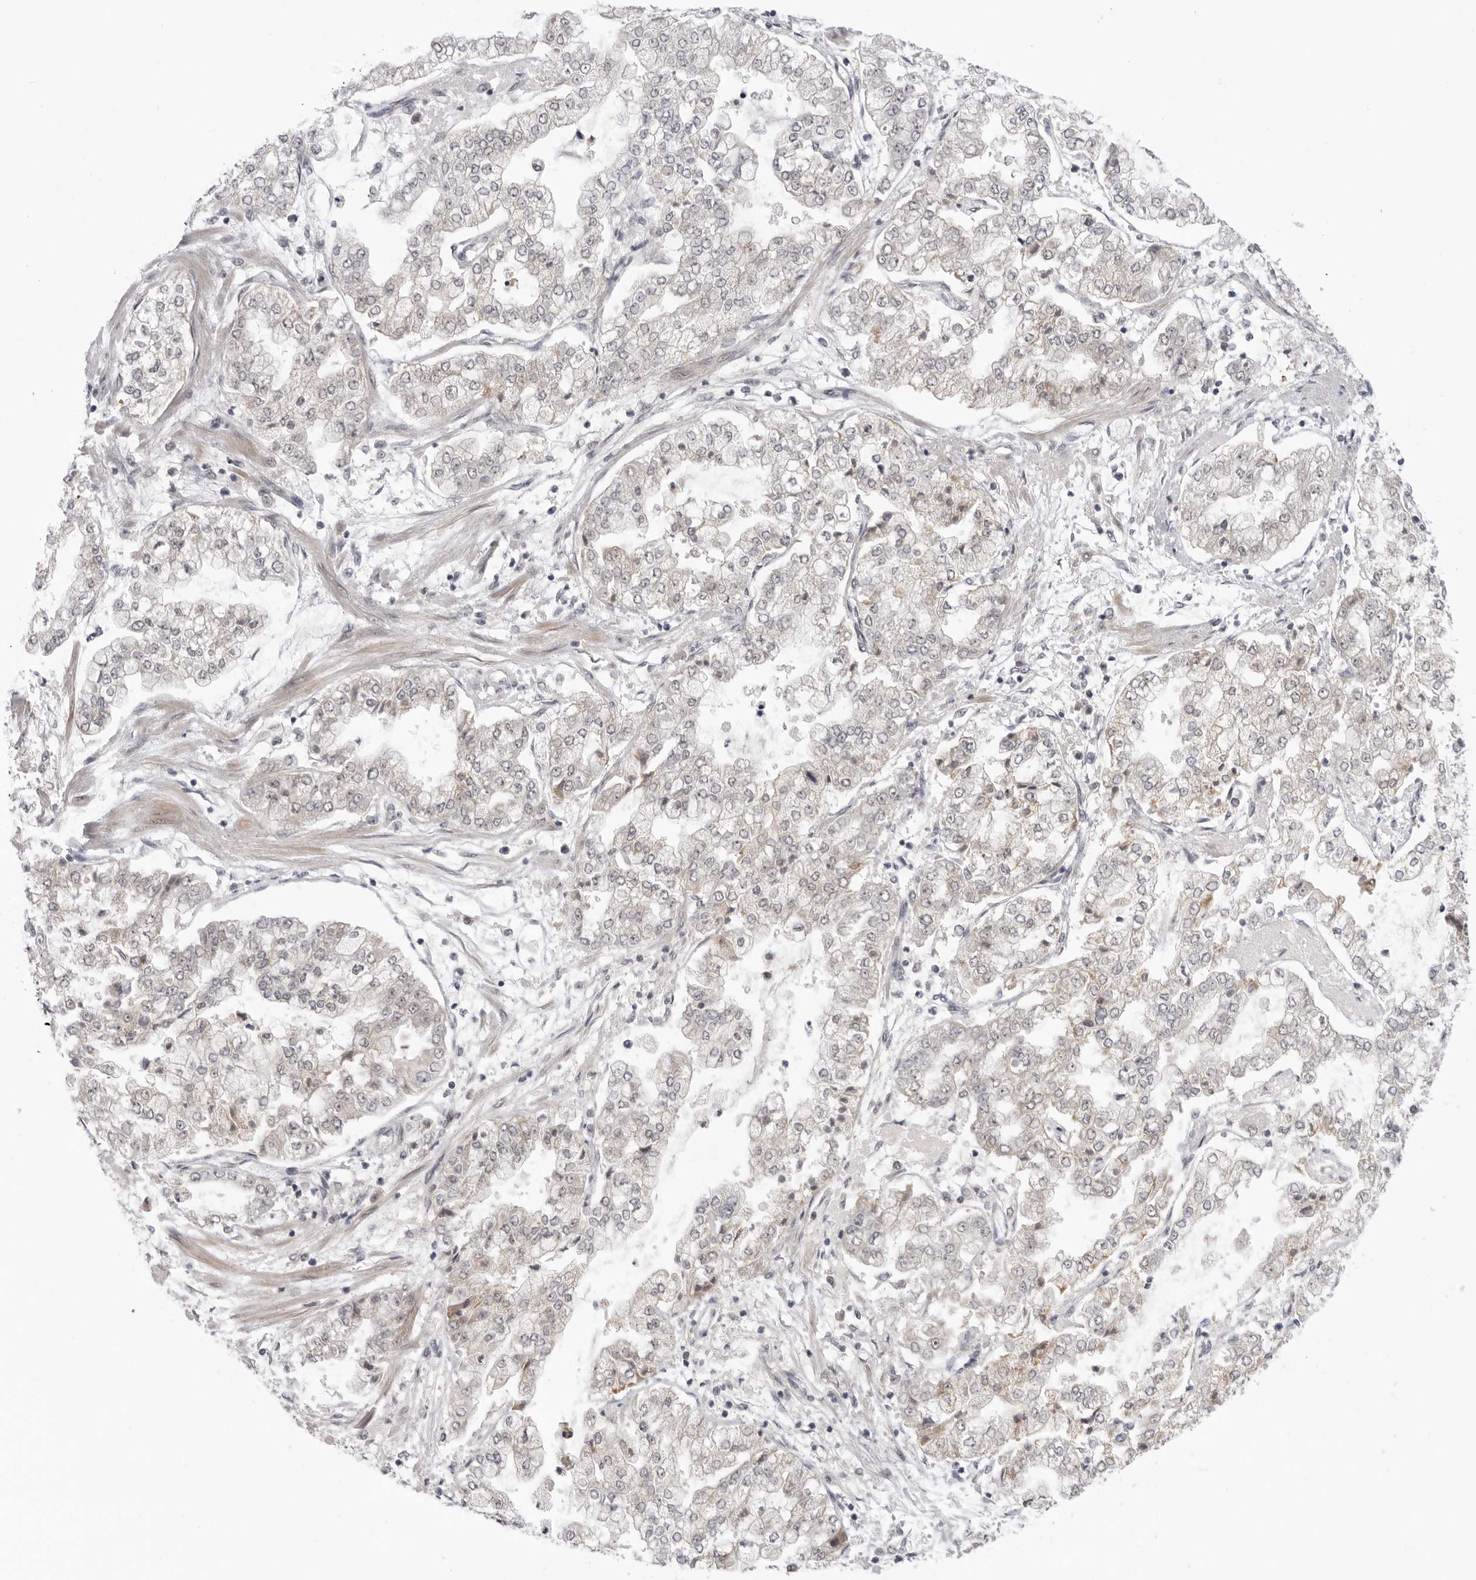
{"staining": {"intensity": "negative", "quantity": "none", "location": "none"}, "tissue": "stomach cancer", "cell_type": "Tumor cells", "image_type": "cancer", "snomed": [{"axis": "morphology", "description": "Adenocarcinoma, NOS"}, {"axis": "topography", "description": "Stomach"}], "caption": "The micrograph reveals no significant expression in tumor cells of adenocarcinoma (stomach).", "gene": "ALPK2", "patient": {"sex": "male", "age": 76}}